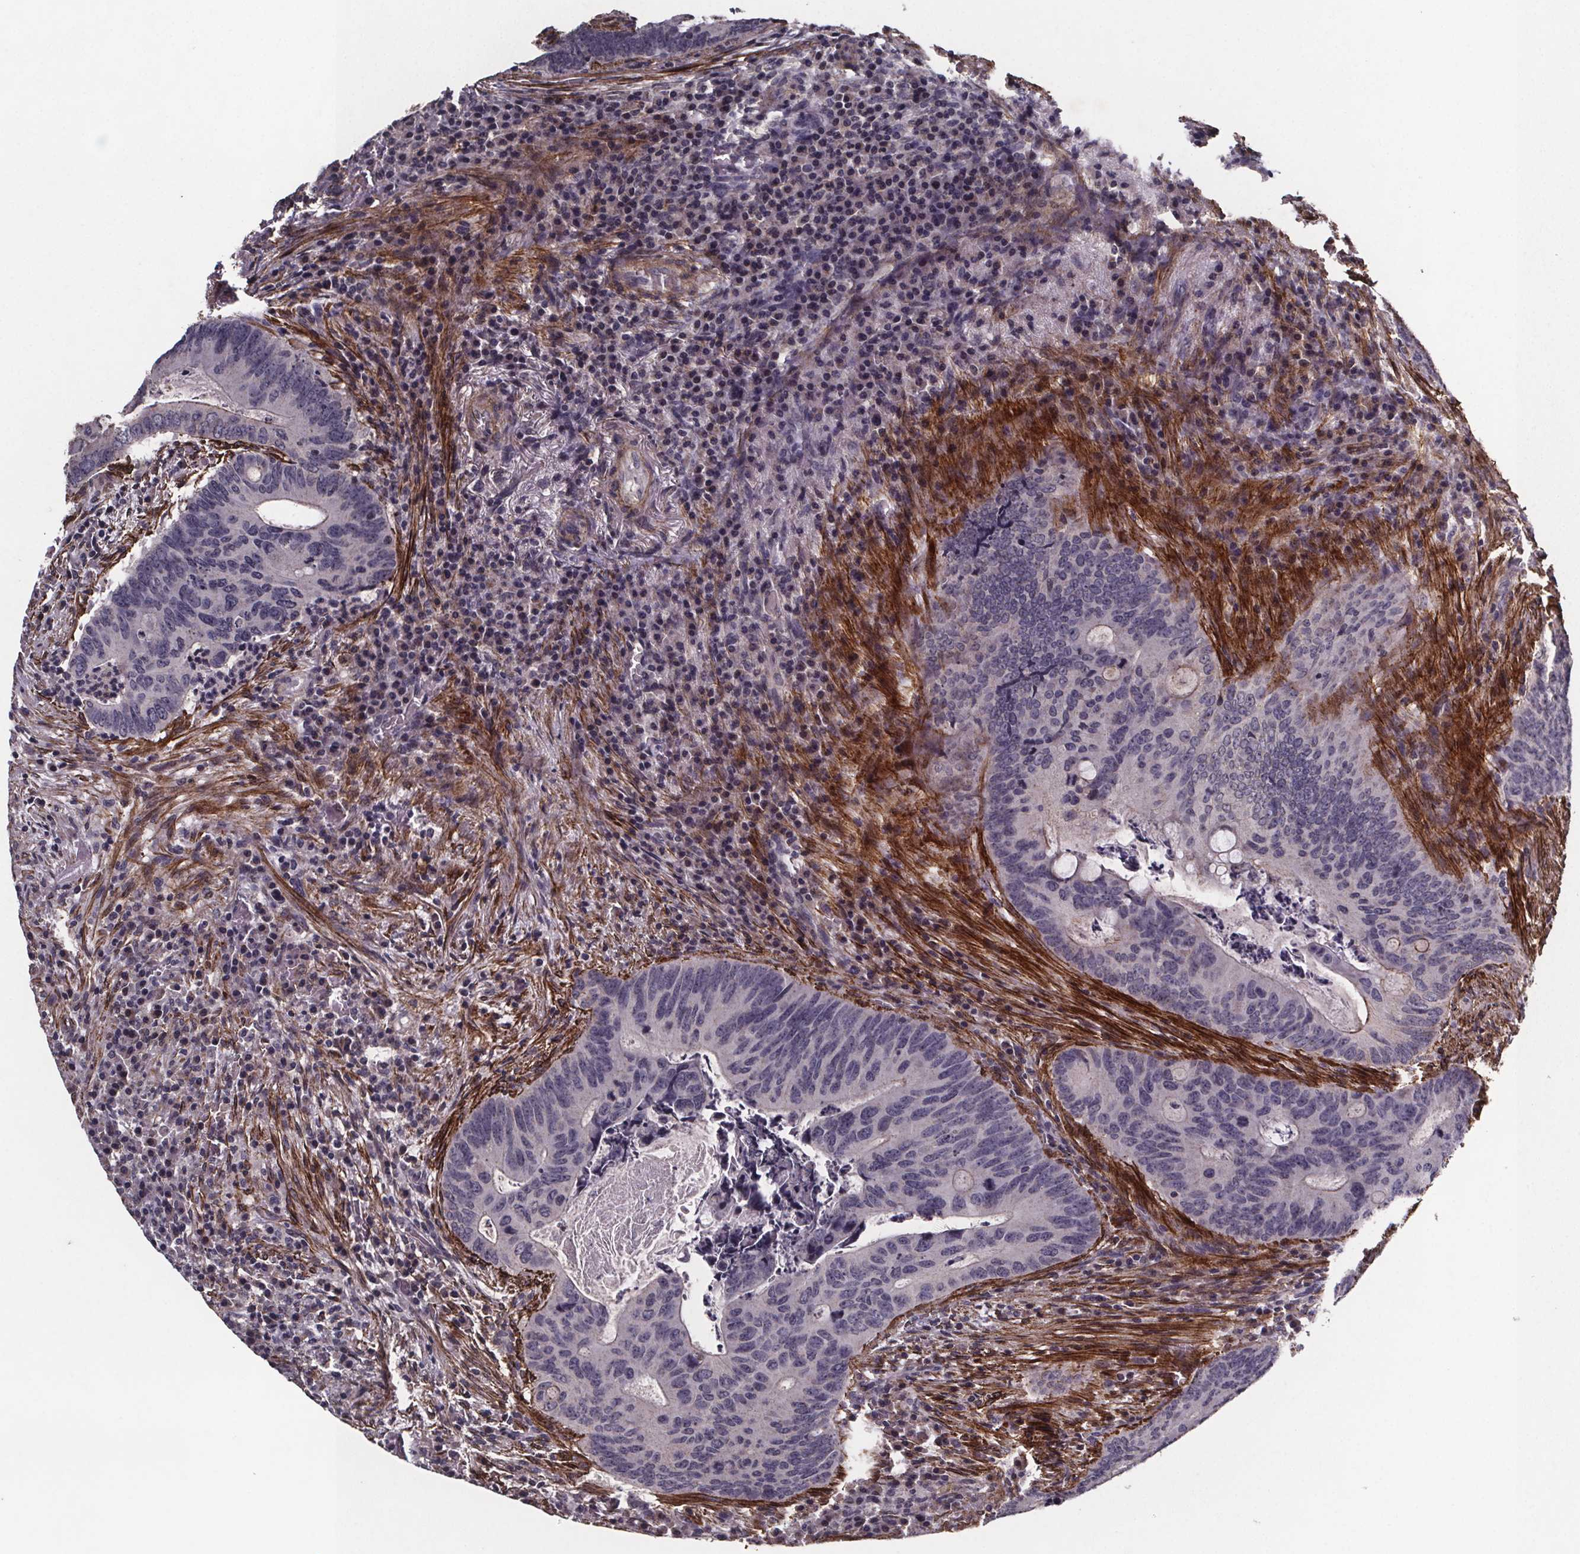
{"staining": {"intensity": "negative", "quantity": "none", "location": "none"}, "tissue": "colorectal cancer", "cell_type": "Tumor cells", "image_type": "cancer", "snomed": [{"axis": "morphology", "description": "Adenocarcinoma, NOS"}, {"axis": "topography", "description": "Colon"}], "caption": "A micrograph of human adenocarcinoma (colorectal) is negative for staining in tumor cells.", "gene": "PALLD", "patient": {"sex": "female", "age": 74}}